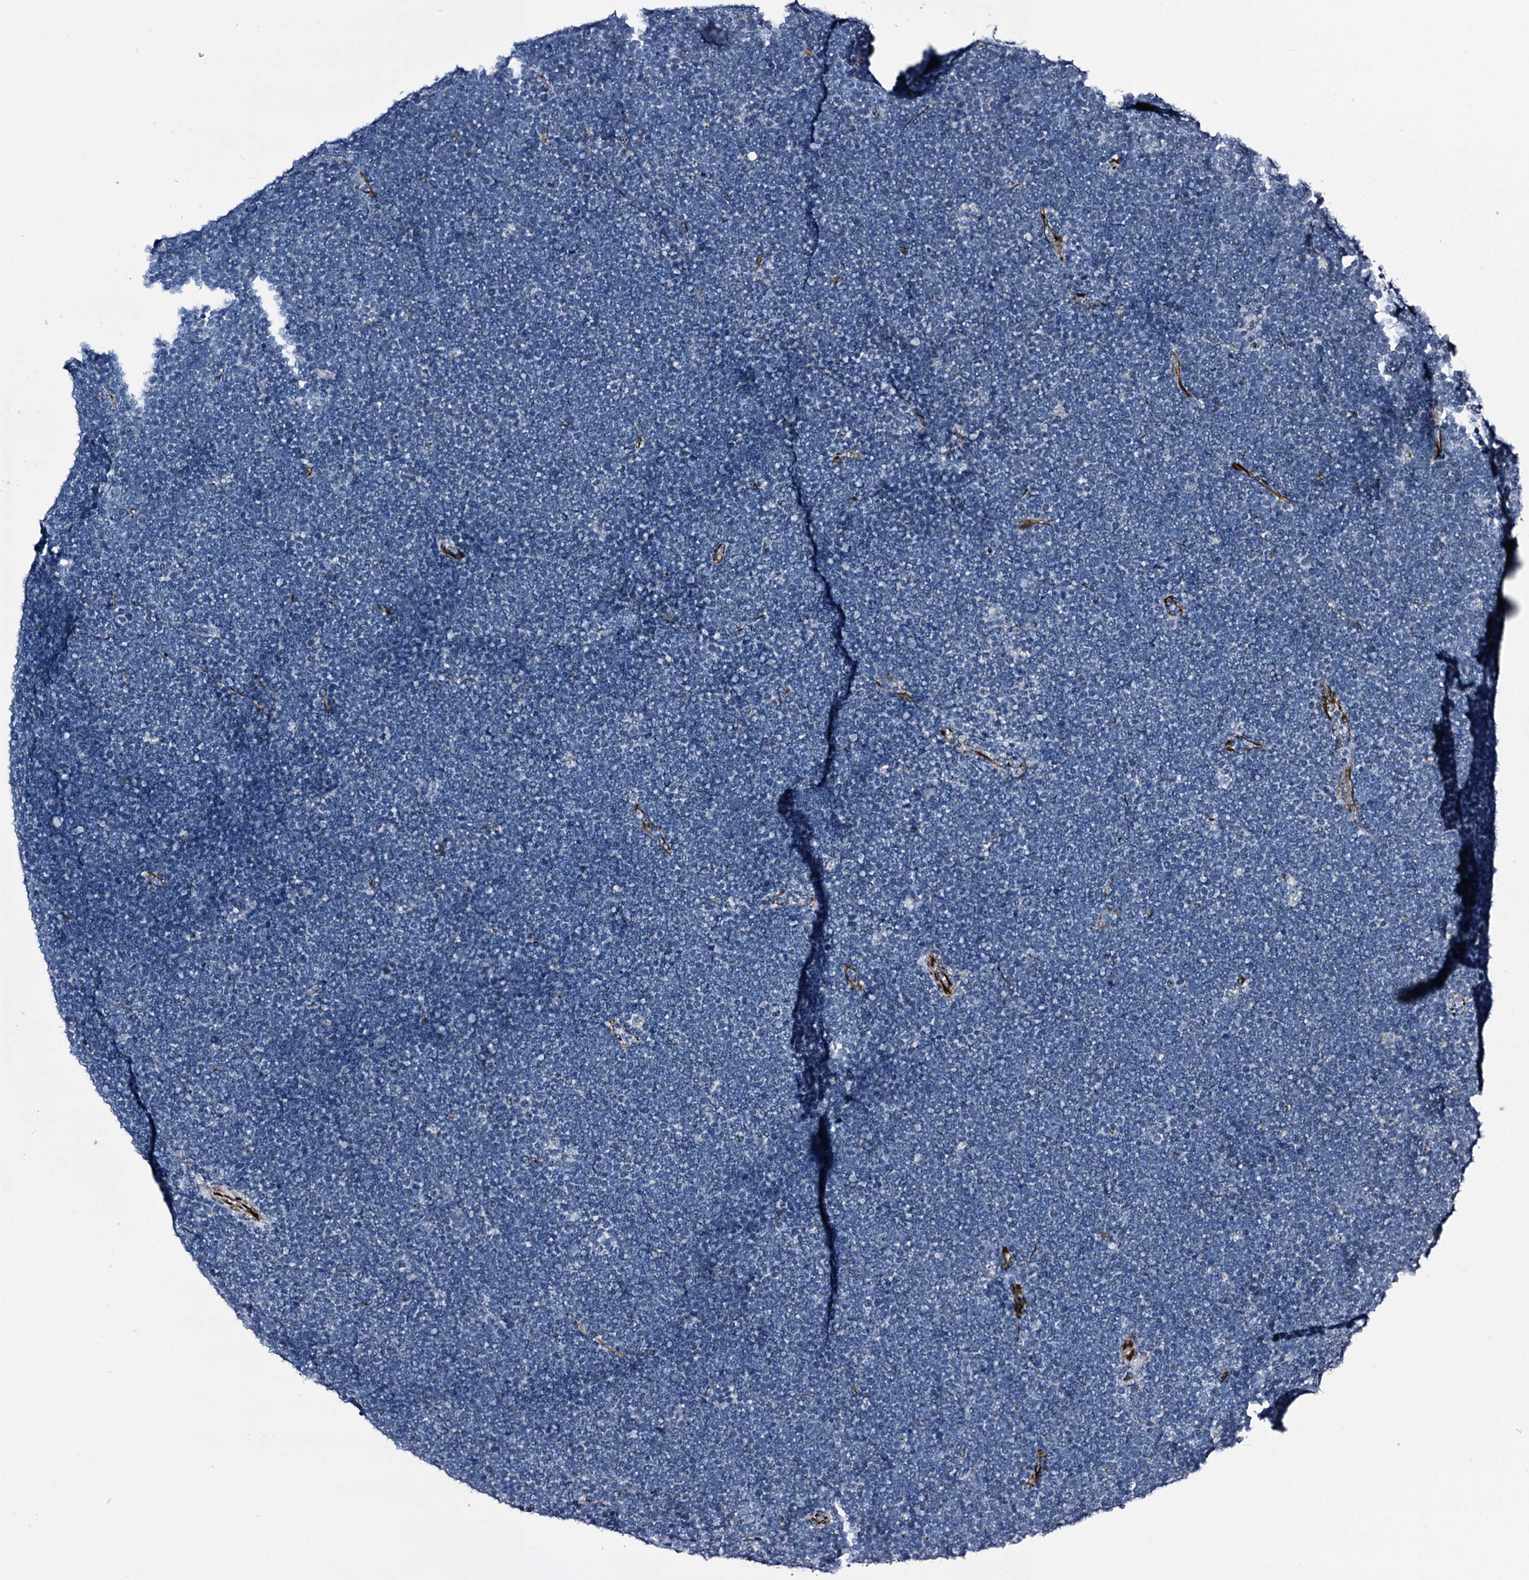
{"staining": {"intensity": "negative", "quantity": "none", "location": "none"}, "tissue": "lymphoma", "cell_type": "Tumor cells", "image_type": "cancer", "snomed": [{"axis": "morphology", "description": "Malignant lymphoma, non-Hodgkin's type, High grade"}, {"axis": "topography", "description": "Lymph node"}], "caption": "Immunohistochemistry image of human high-grade malignant lymphoma, non-Hodgkin's type stained for a protein (brown), which reveals no expression in tumor cells.", "gene": "EMG1", "patient": {"sex": "male", "age": 13}}